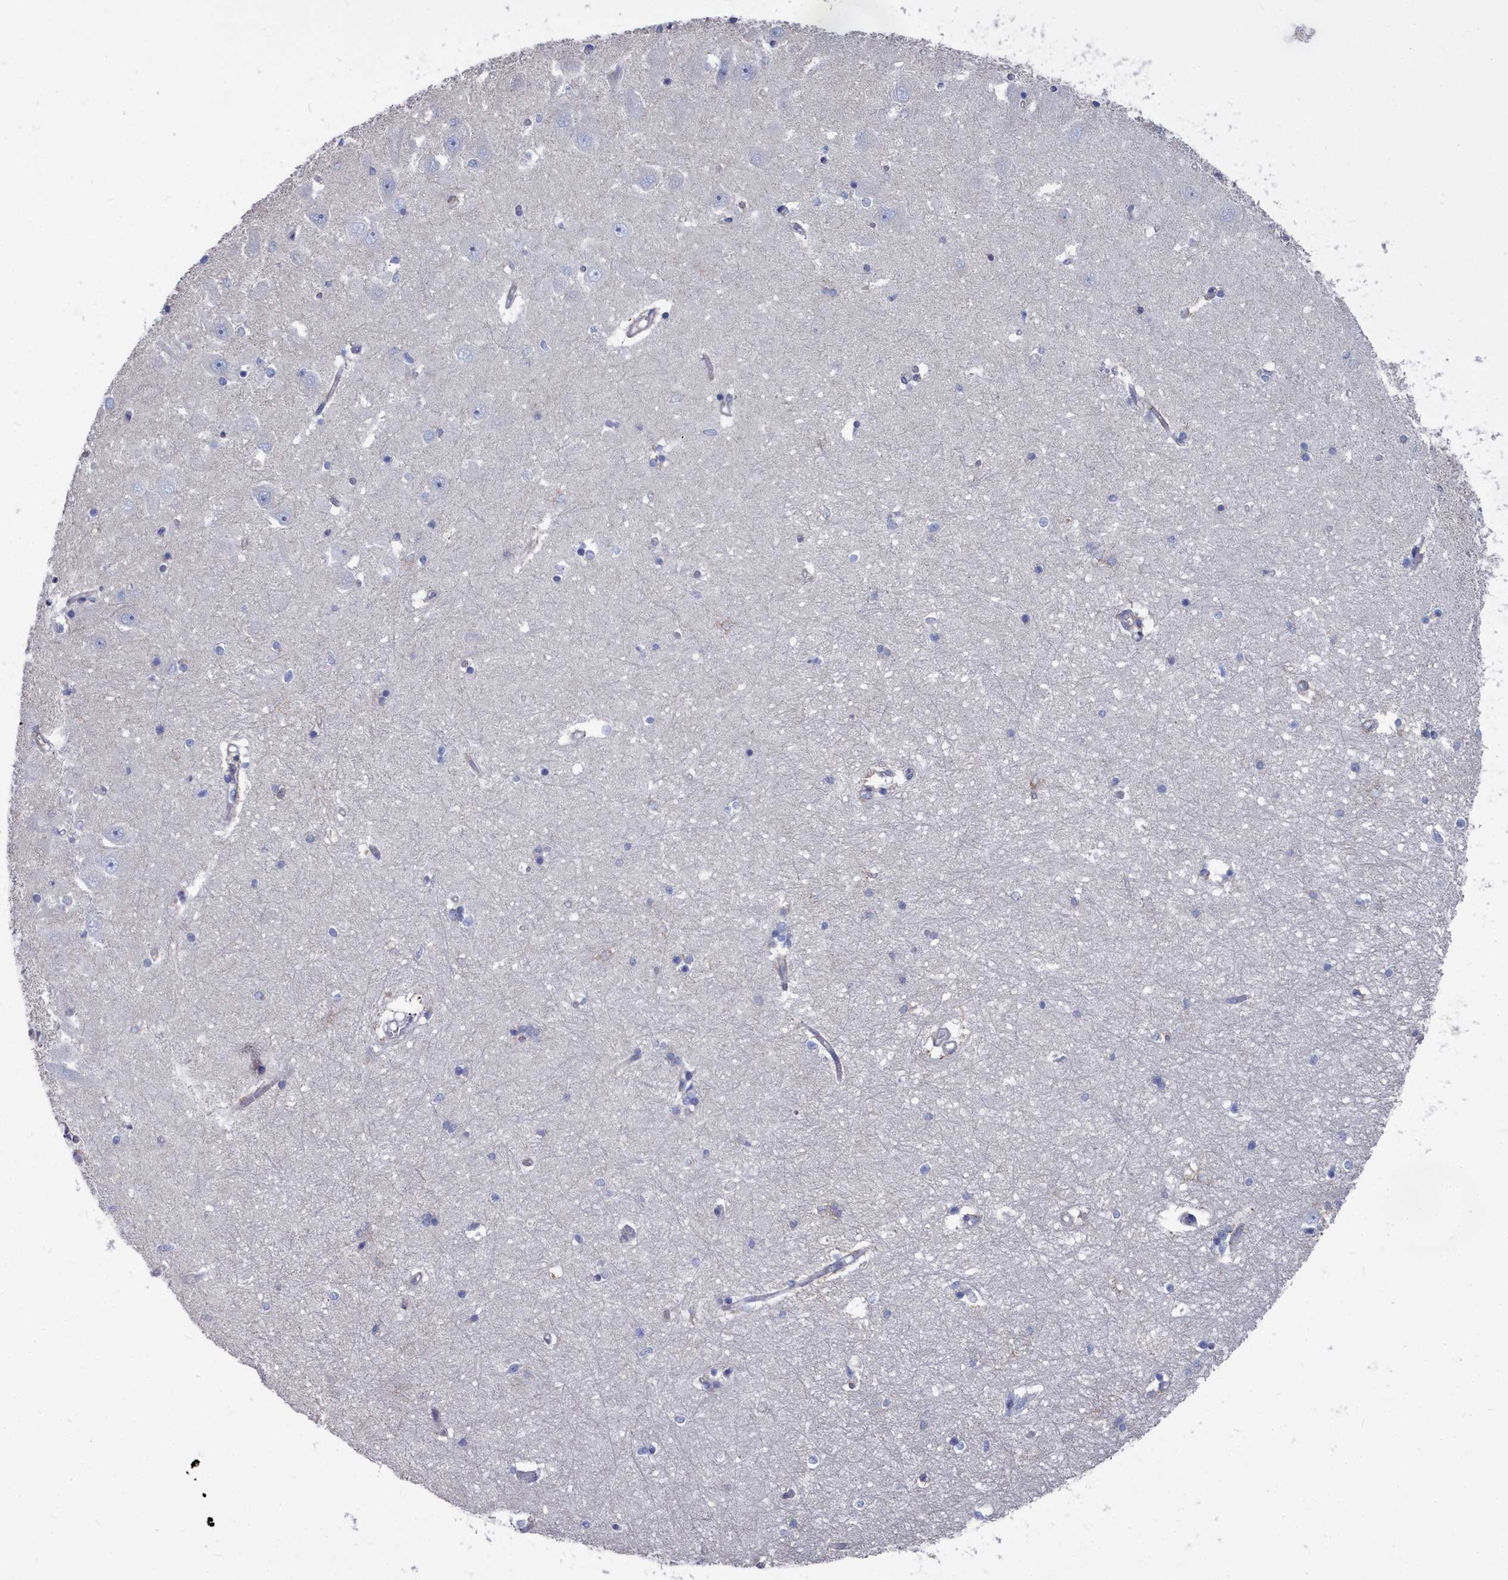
{"staining": {"intensity": "negative", "quantity": "none", "location": "none"}, "tissue": "hippocampus", "cell_type": "Glial cells", "image_type": "normal", "snomed": [{"axis": "morphology", "description": "Normal tissue, NOS"}, {"axis": "topography", "description": "Hippocampus"}], "caption": "This is a histopathology image of IHC staining of normal hippocampus, which shows no expression in glial cells. (IHC, brightfield microscopy, high magnification).", "gene": "SHISAL2A", "patient": {"sex": "male", "age": 45}}